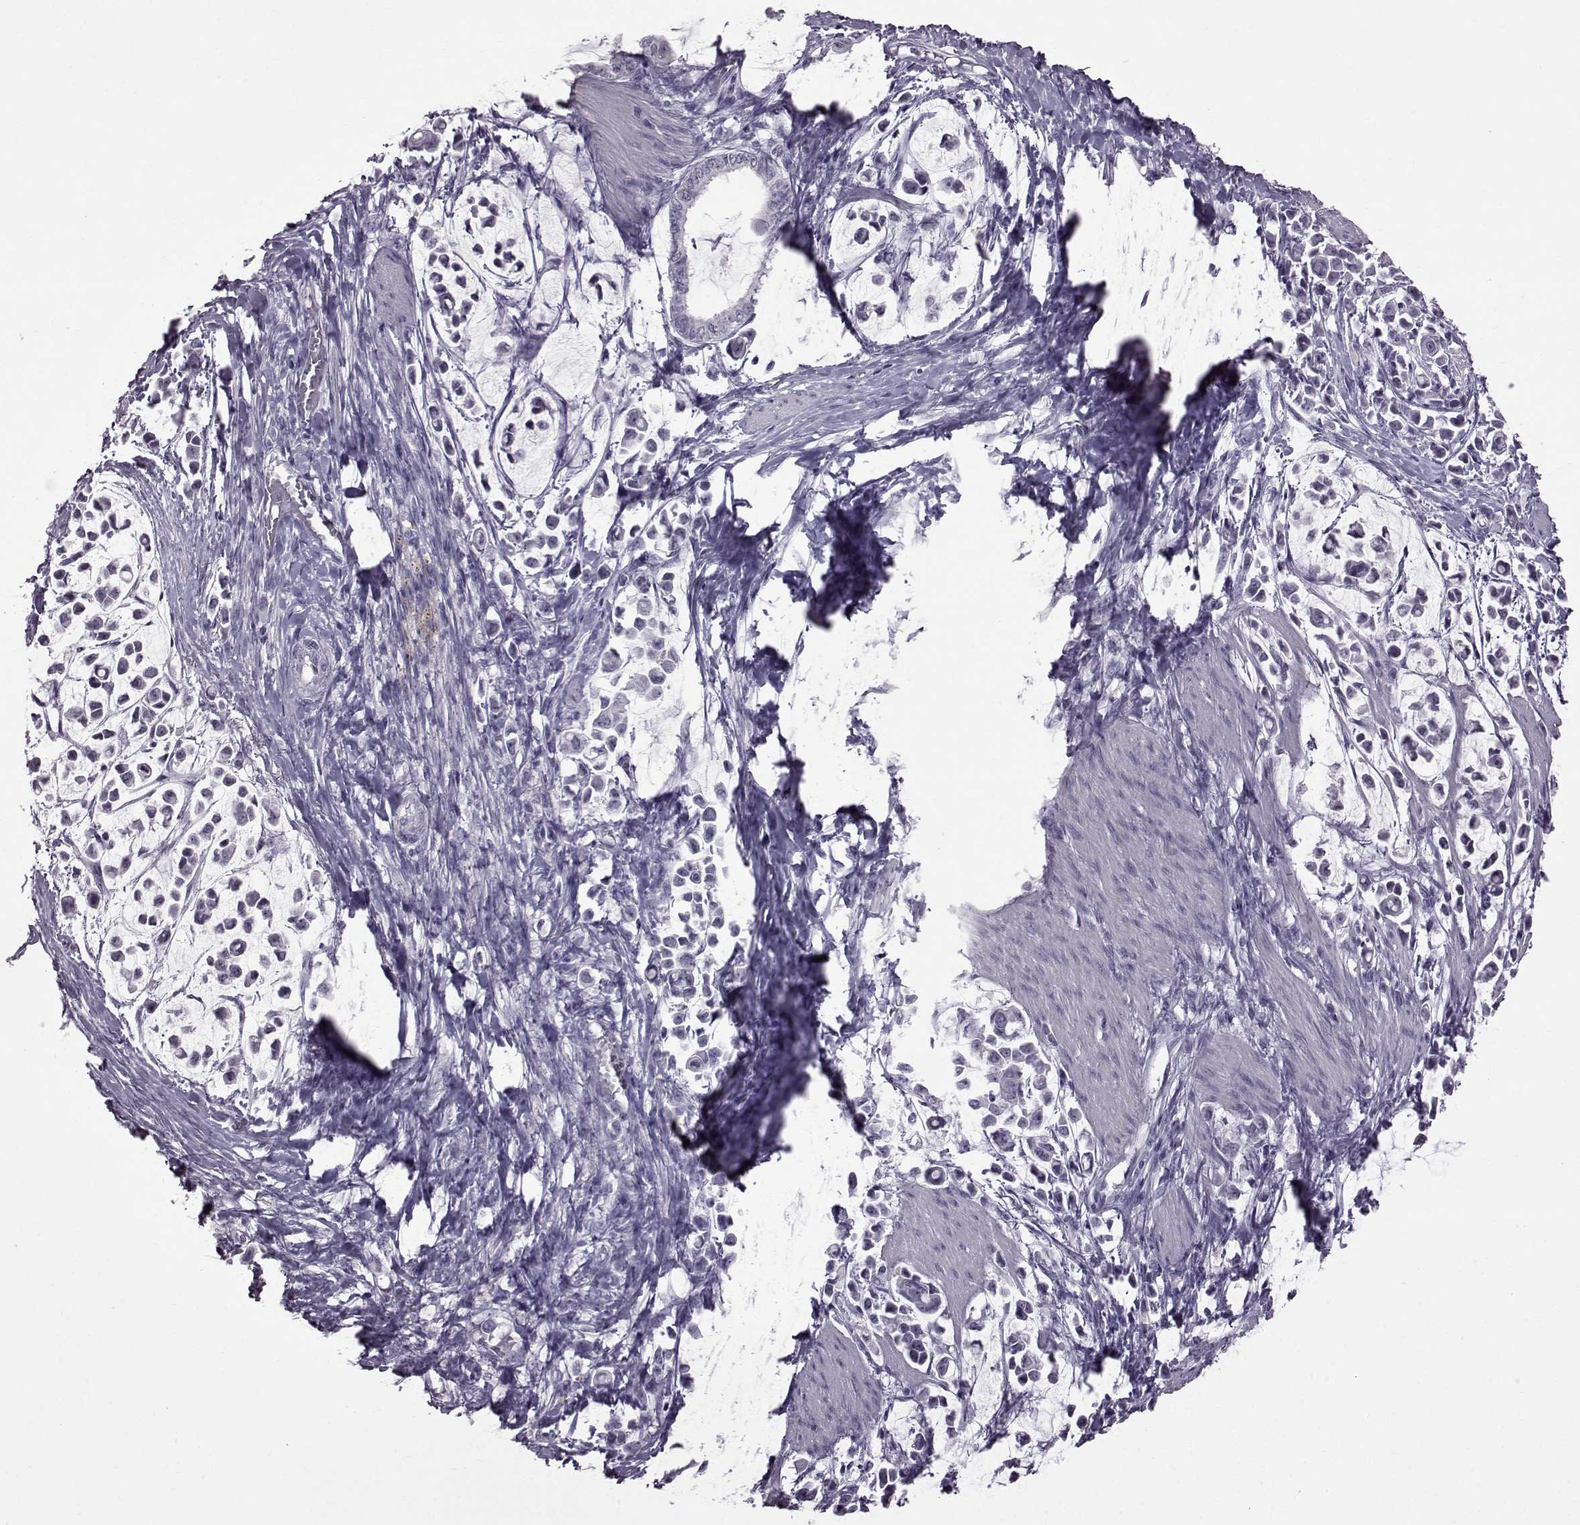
{"staining": {"intensity": "negative", "quantity": "none", "location": "none"}, "tissue": "stomach cancer", "cell_type": "Tumor cells", "image_type": "cancer", "snomed": [{"axis": "morphology", "description": "Adenocarcinoma, NOS"}, {"axis": "topography", "description": "Stomach"}], "caption": "DAB immunohistochemical staining of adenocarcinoma (stomach) shows no significant expression in tumor cells.", "gene": "SLC28A2", "patient": {"sex": "male", "age": 82}}